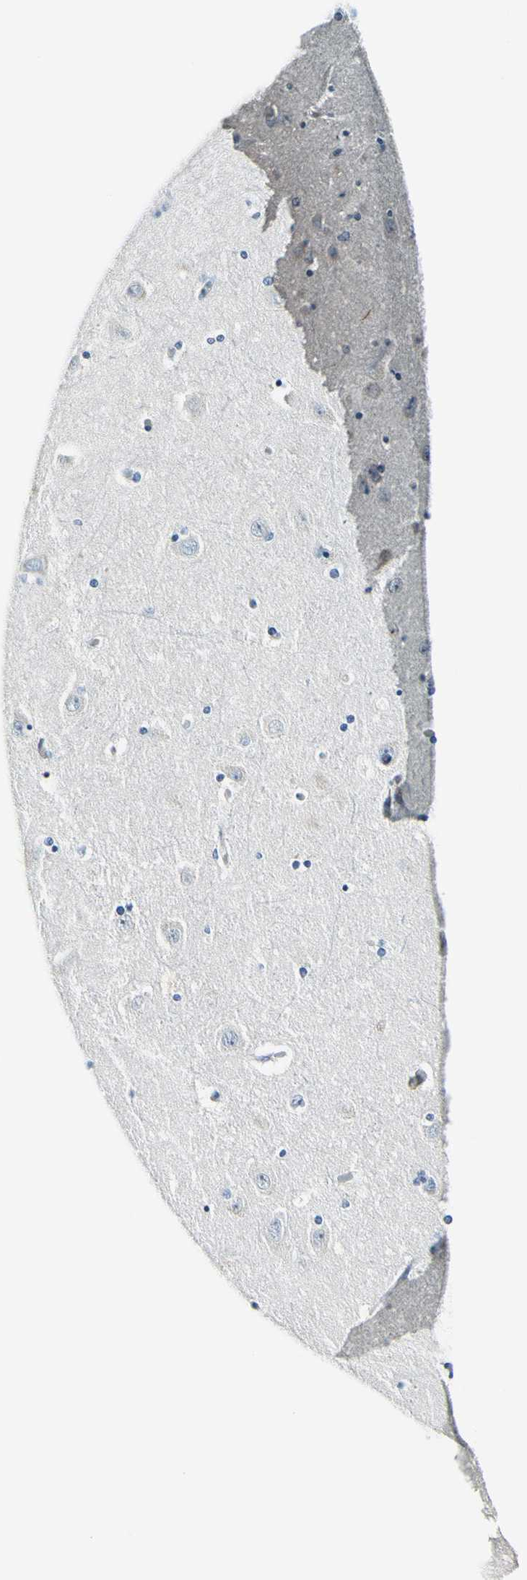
{"staining": {"intensity": "negative", "quantity": "none", "location": "none"}, "tissue": "hippocampus", "cell_type": "Glial cells", "image_type": "normal", "snomed": [{"axis": "morphology", "description": "Normal tissue, NOS"}, {"axis": "topography", "description": "Hippocampus"}], "caption": "Immunohistochemical staining of benign human hippocampus demonstrates no significant expression in glial cells. (DAB immunohistochemistry, high magnification).", "gene": "COL6A3", "patient": {"sex": "female", "age": 54}}